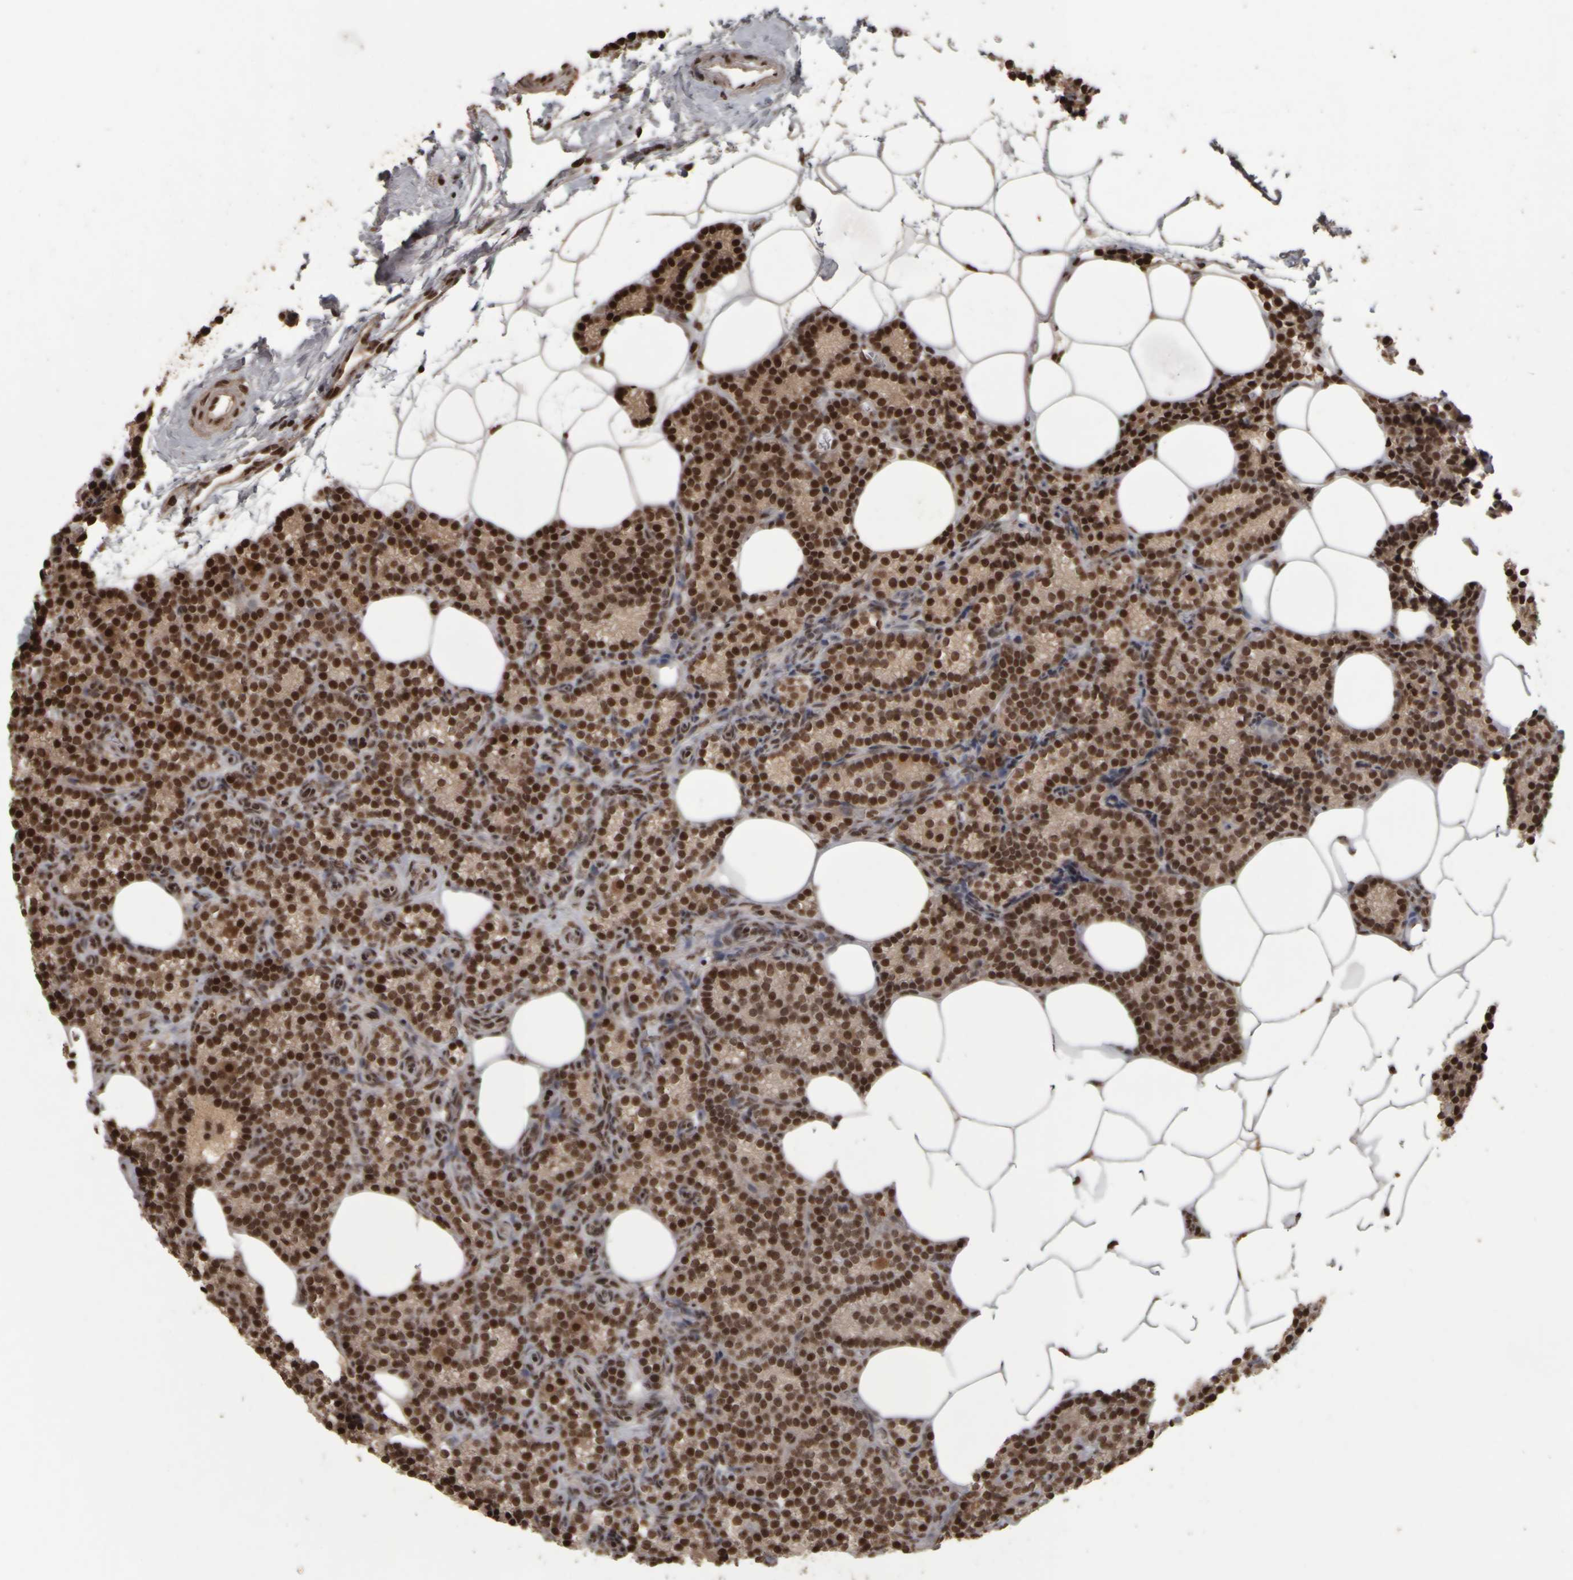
{"staining": {"intensity": "strong", "quantity": ">75%", "location": "nuclear"}, "tissue": "parathyroid gland", "cell_type": "Glandular cells", "image_type": "normal", "snomed": [{"axis": "morphology", "description": "Normal tissue, NOS"}, {"axis": "topography", "description": "Parathyroid gland"}], "caption": "A high amount of strong nuclear expression is seen in about >75% of glandular cells in benign parathyroid gland.", "gene": "ZFHX4", "patient": {"sex": "male", "age": 58}}